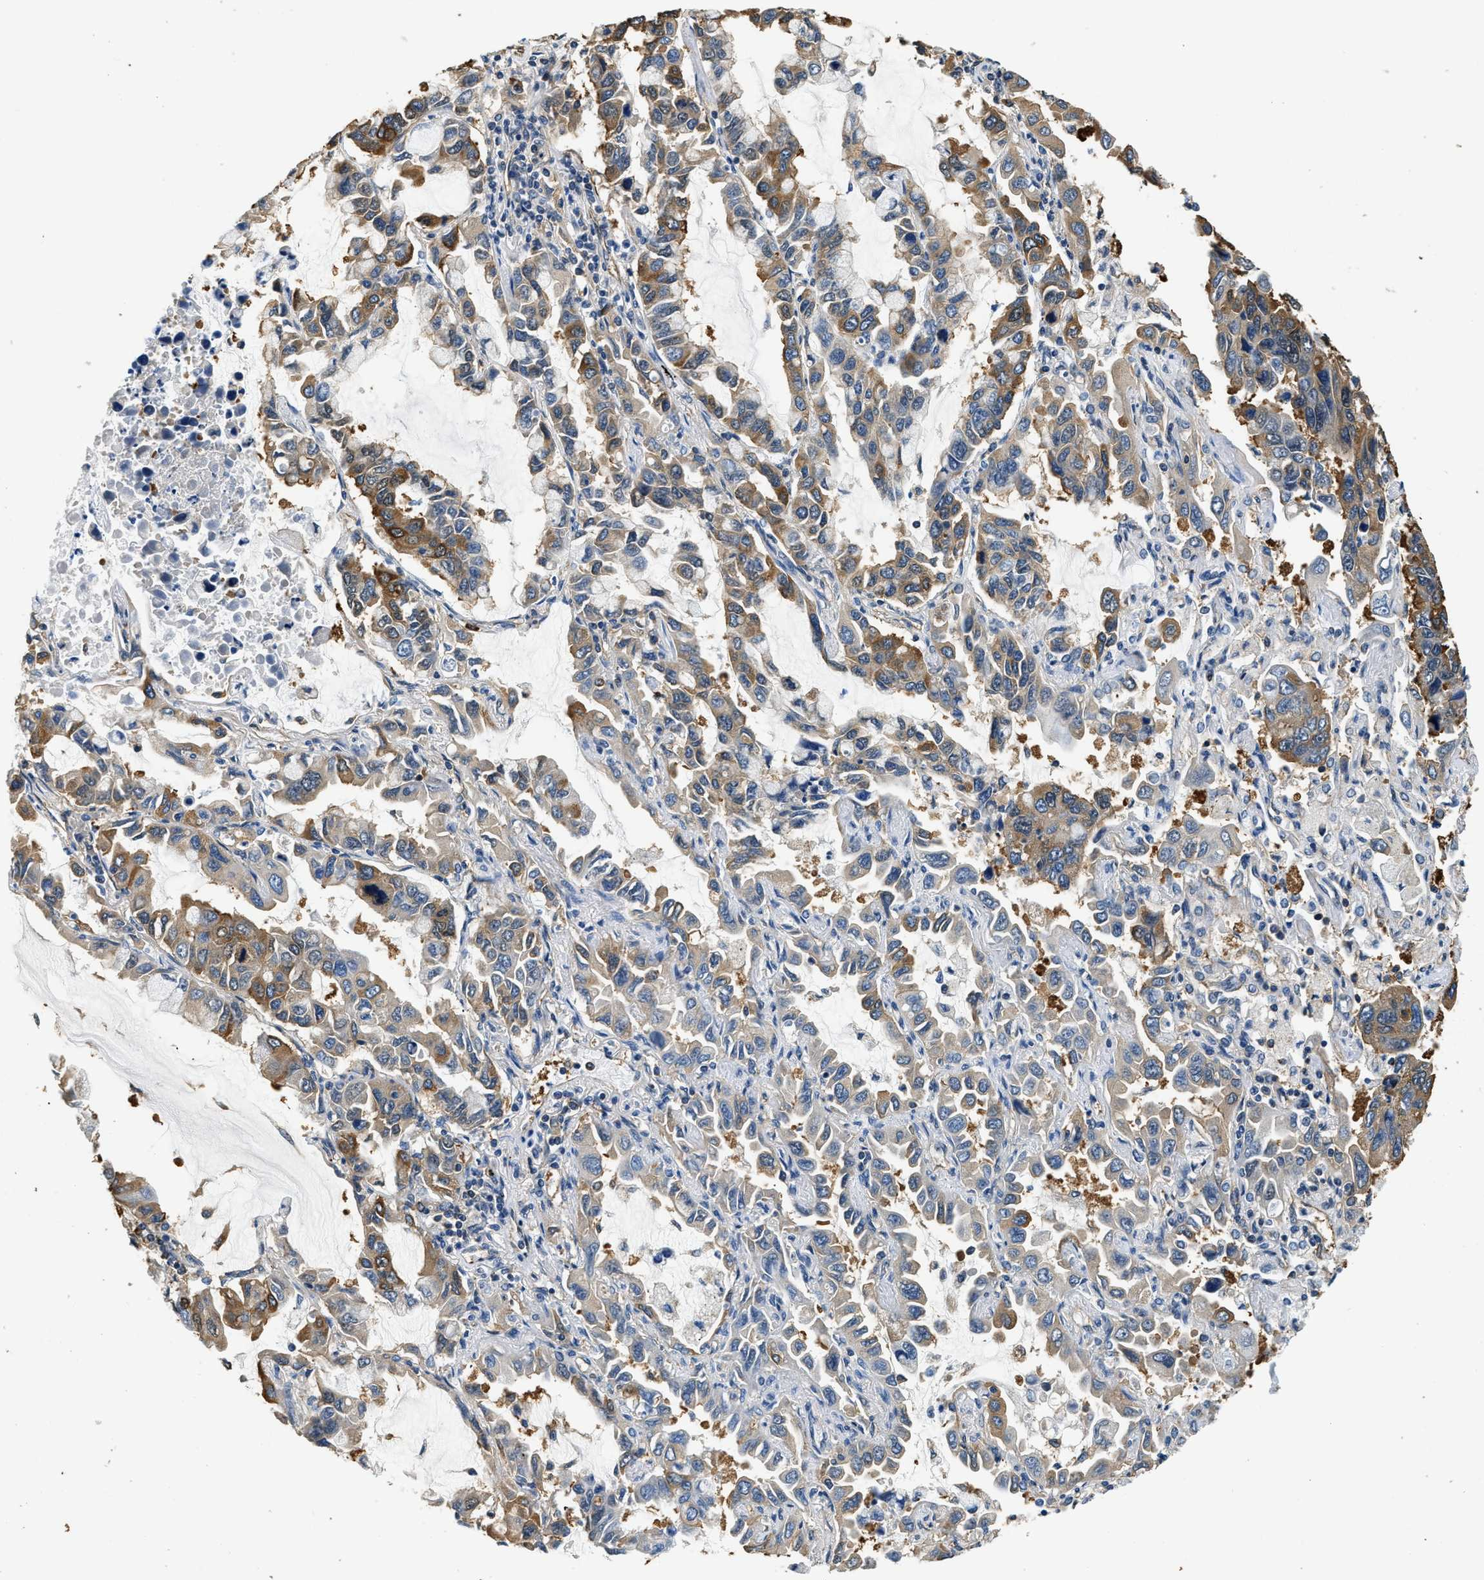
{"staining": {"intensity": "moderate", "quantity": ">75%", "location": "cytoplasmic/membranous"}, "tissue": "lung cancer", "cell_type": "Tumor cells", "image_type": "cancer", "snomed": [{"axis": "morphology", "description": "Adenocarcinoma, NOS"}, {"axis": "topography", "description": "Lung"}], "caption": "The photomicrograph reveals immunohistochemical staining of lung cancer. There is moderate cytoplasmic/membranous staining is appreciated in about >75% of tumor cells. The staining is performed using DAB brown chromogen to label protein expression. The nuclei are counter-stained blue using hematoxylin.", "gene": "PPP2R1B", "patient": {"sex": "male", "age": 64}}